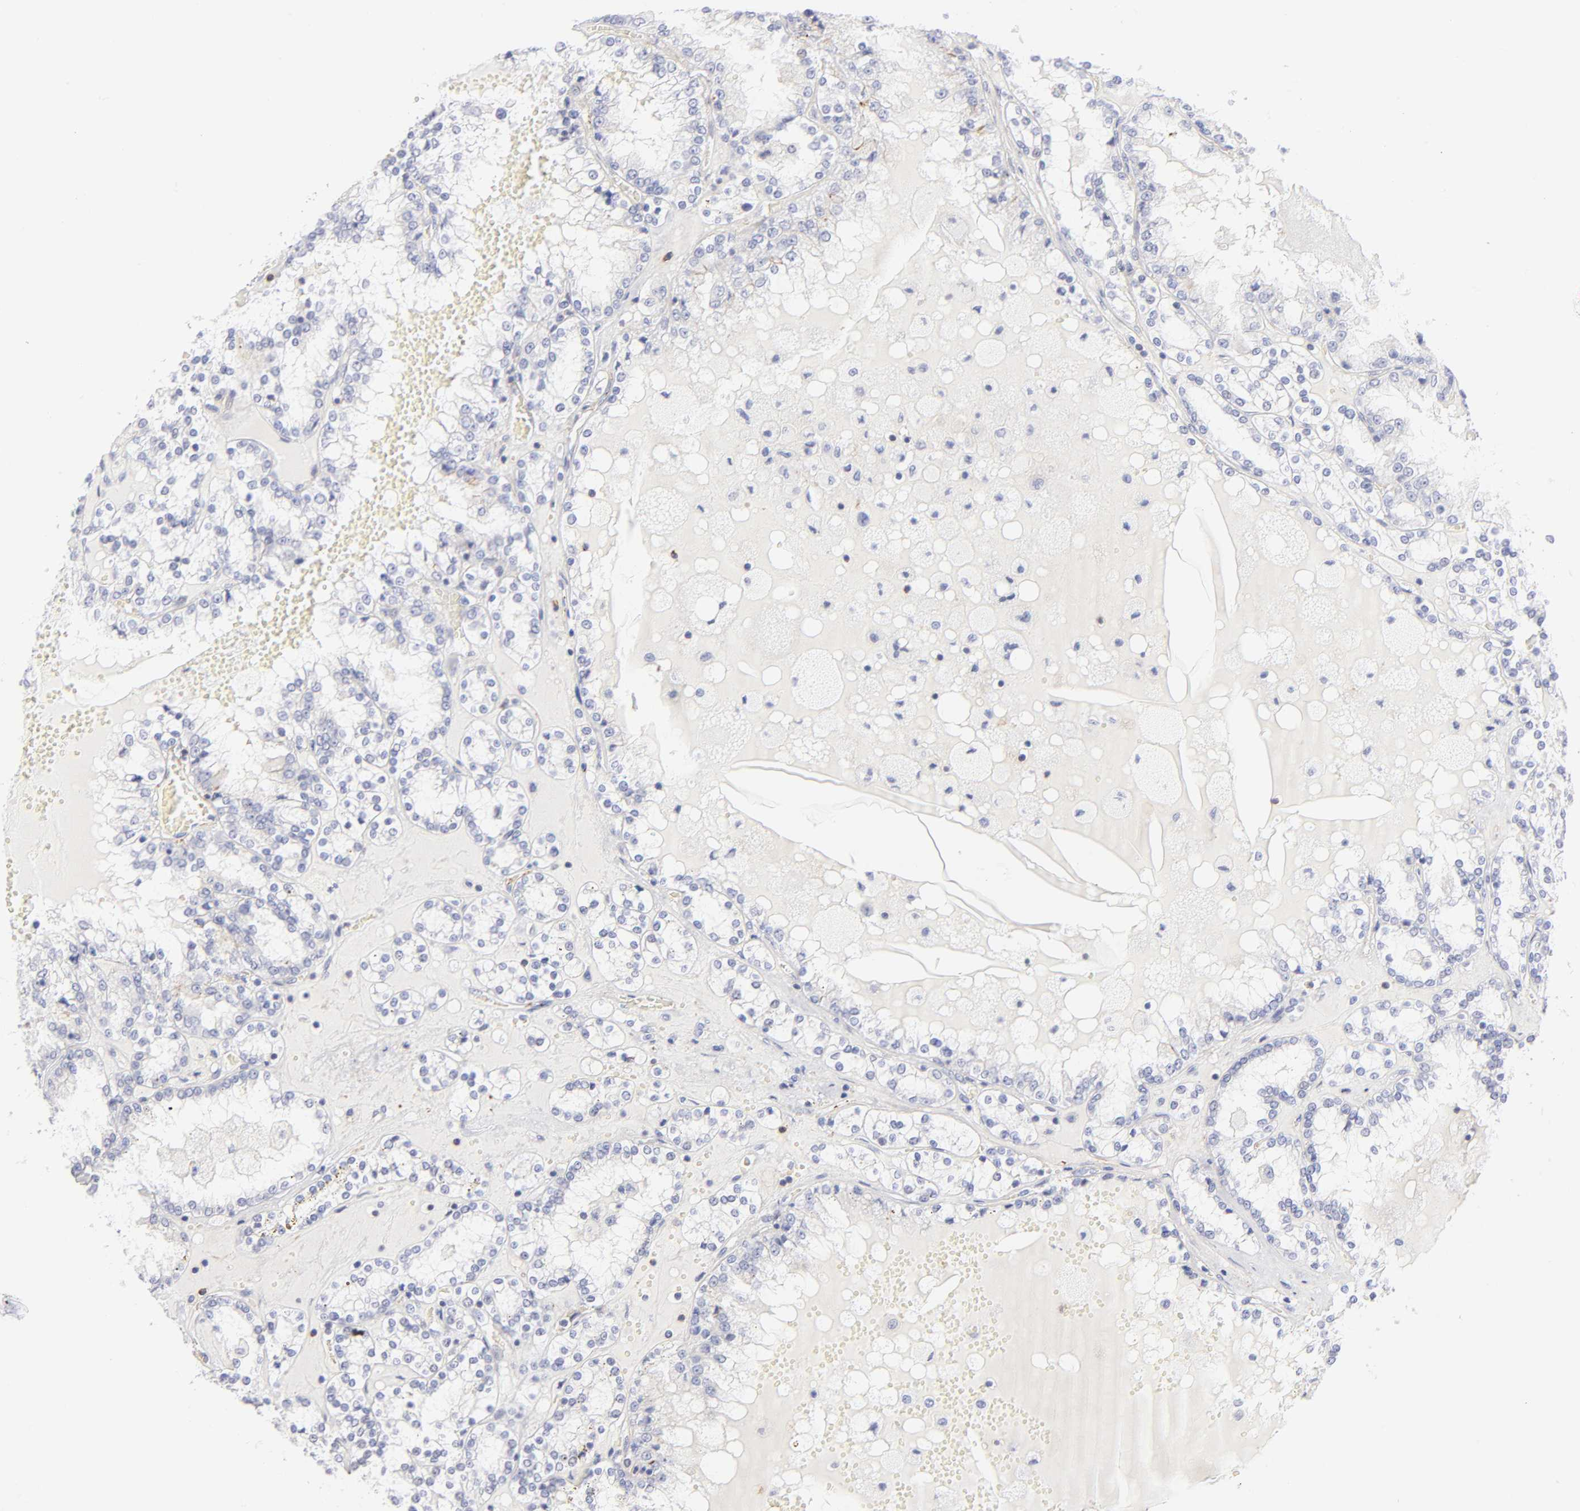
{"staining": {"intensity": "negative", "quantity": "none", "location": "none"}, "tissue": "renal cancer", "cell_type": "Tumor cells", "image_type": "cancer", "snomed": [{"axis": "morphology", "description": "Adenocarcinoma, NOS"}, {"axis": "topography", "description": "Kidney"}], "caption": "This is an immunohistochemistry (IHC) image of adenocarcinoma (renal). There is no expression in tumor cells.", "gene": "ACTA2", "patient": {"sex": "female", "age": 56}}